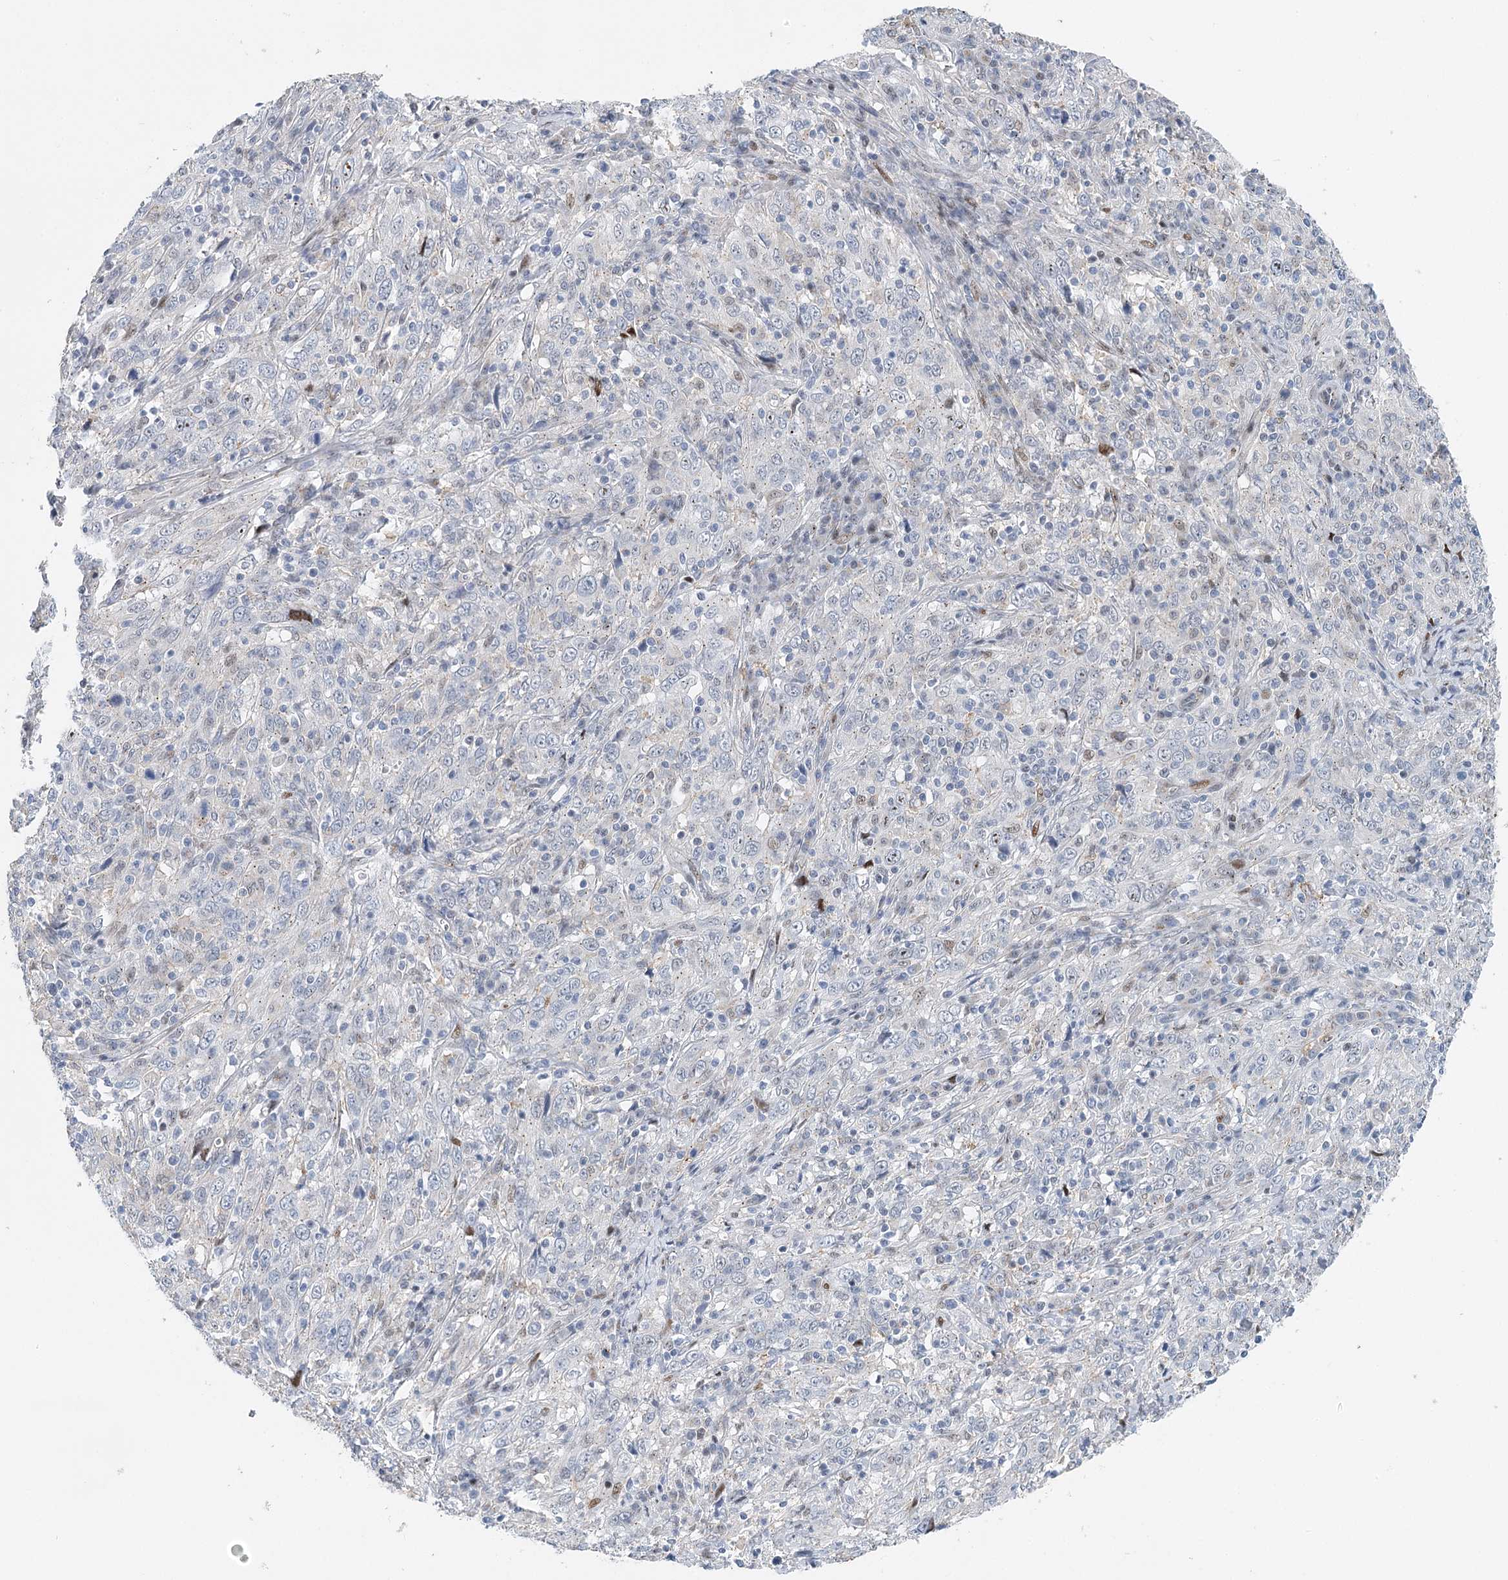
{"staining": {"intensity": "weak", "quantity": "<25%", "location": "nuclear"}, "tissue": "cervical cancer", "cell_type": "Tumor cells", "image_type": "cancer", "snomed": [{"axis": "morphology", "description": "Squamous cell carcinoma, NOS"}, {"axis": "topography", "description": "Cervix"}], "caption": "Cervical cancer was stained to show a protein in brown. There is no significant positivity in tumor cells.", "gene": "CAMTA1", "patient": {"sex": "female", "age": 46}}